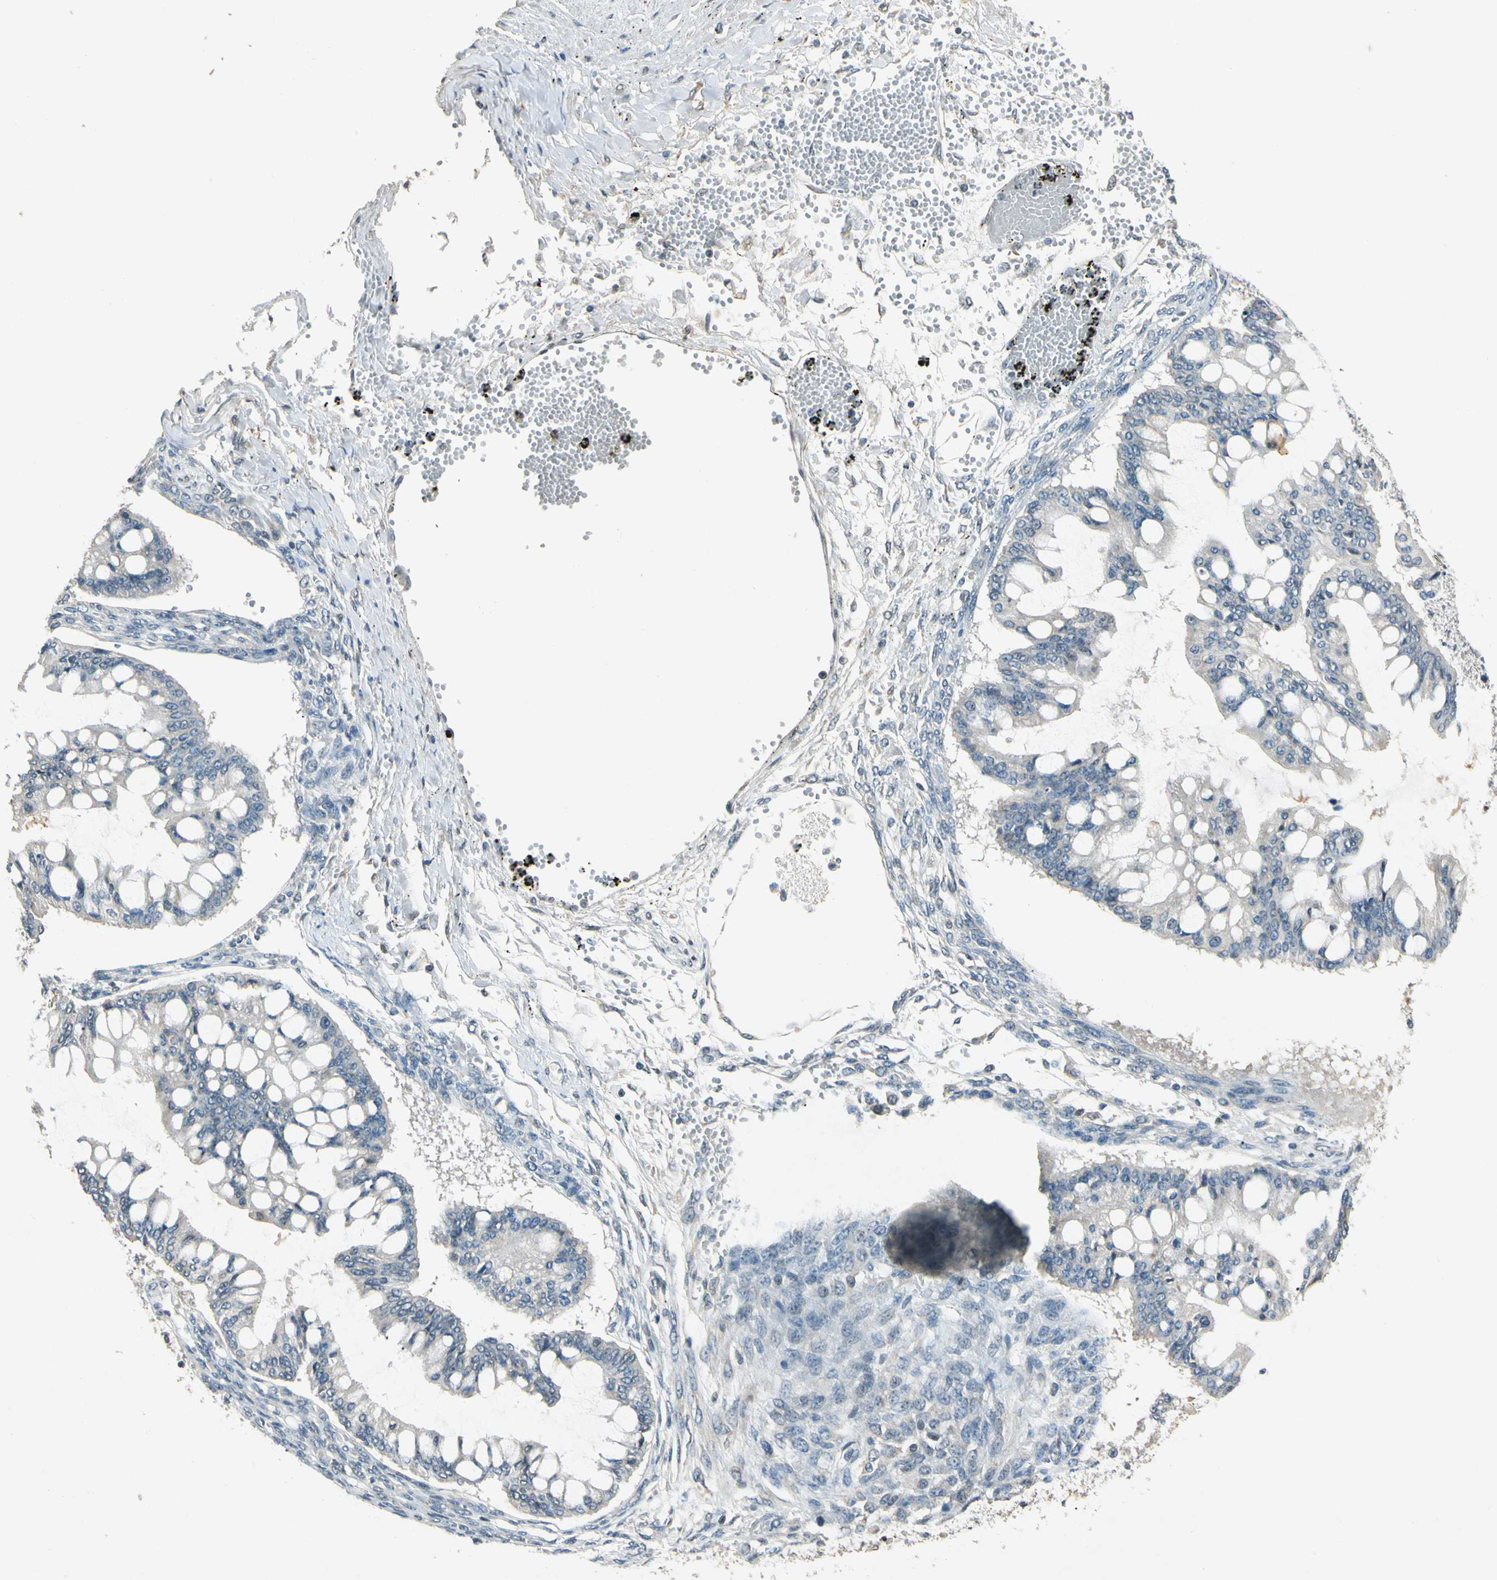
{"staining": {"intensity": "weak", "quantity": "<25%", "location": "cytoplasmic/membranous"}, "tissue": "ovarian cancer", "cell_type": "Tumor cells", "image_type": "cancer", "snomed": [{"axis": "morphology", "description": "Cystadenocarcinoma, mucinous, NOS"}, {"axis": "topography", "description": "Ovary"}], "caption": "This is an immunohistochemistry photomicrograph of ovarian cancer (mucinous cystadenocarcinoma). There is no positivity in tumor cells.", "gene": "ZBTB4", "patient": {"sex": "female", "age": 73}}